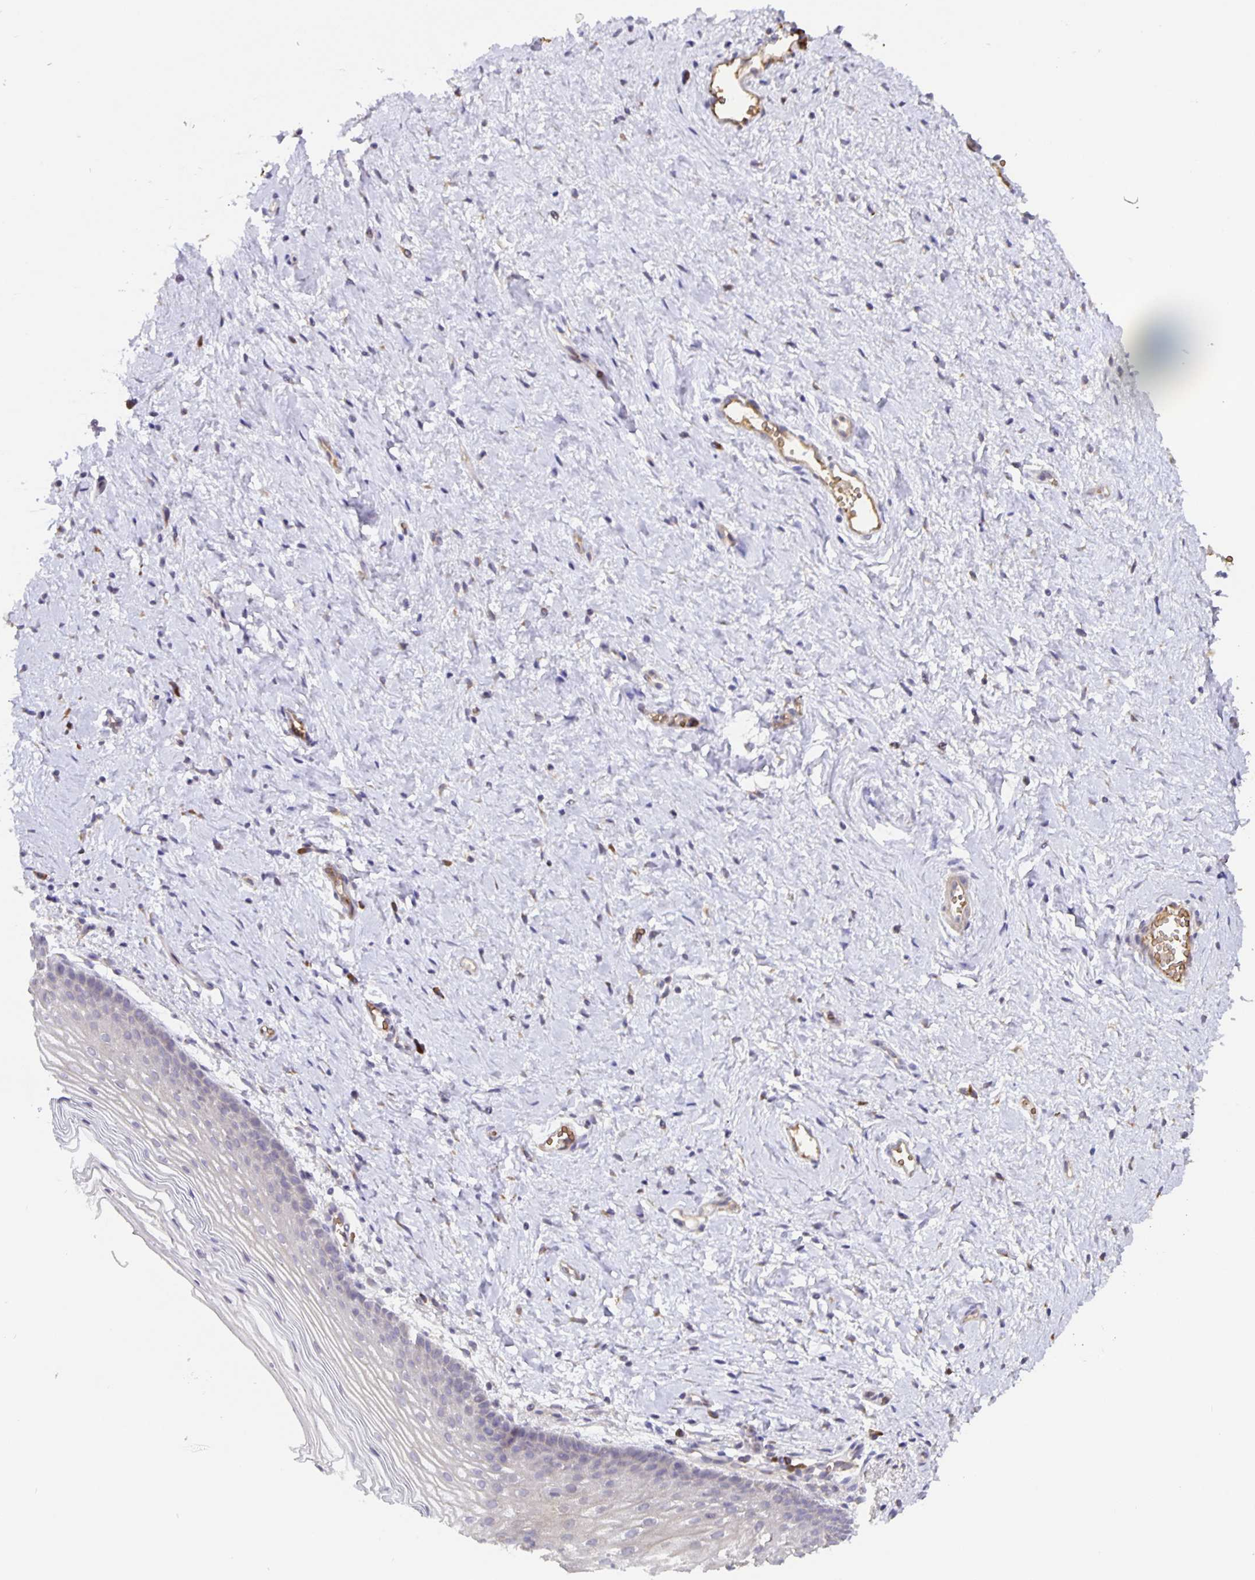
{"staining": {"intensity": "negative", "quantity": "none", "location": "none"}, "tissue": "vagina", "cell_type": "Squamous epithelial cells", "image_type": "normal", "snomed": [{"axis": "morphology", "description": "Normal tissue, NOS"}, {"axis": "topography", "description": "Vagina"}], "caption": "An image of human vagina is negative for staining in squamous epithelial cells. (DAB immunohistochemistry with hematoxylin counter stain).", "gene": "TMEM71", "patient": {"sex": "female", "age": 56}}